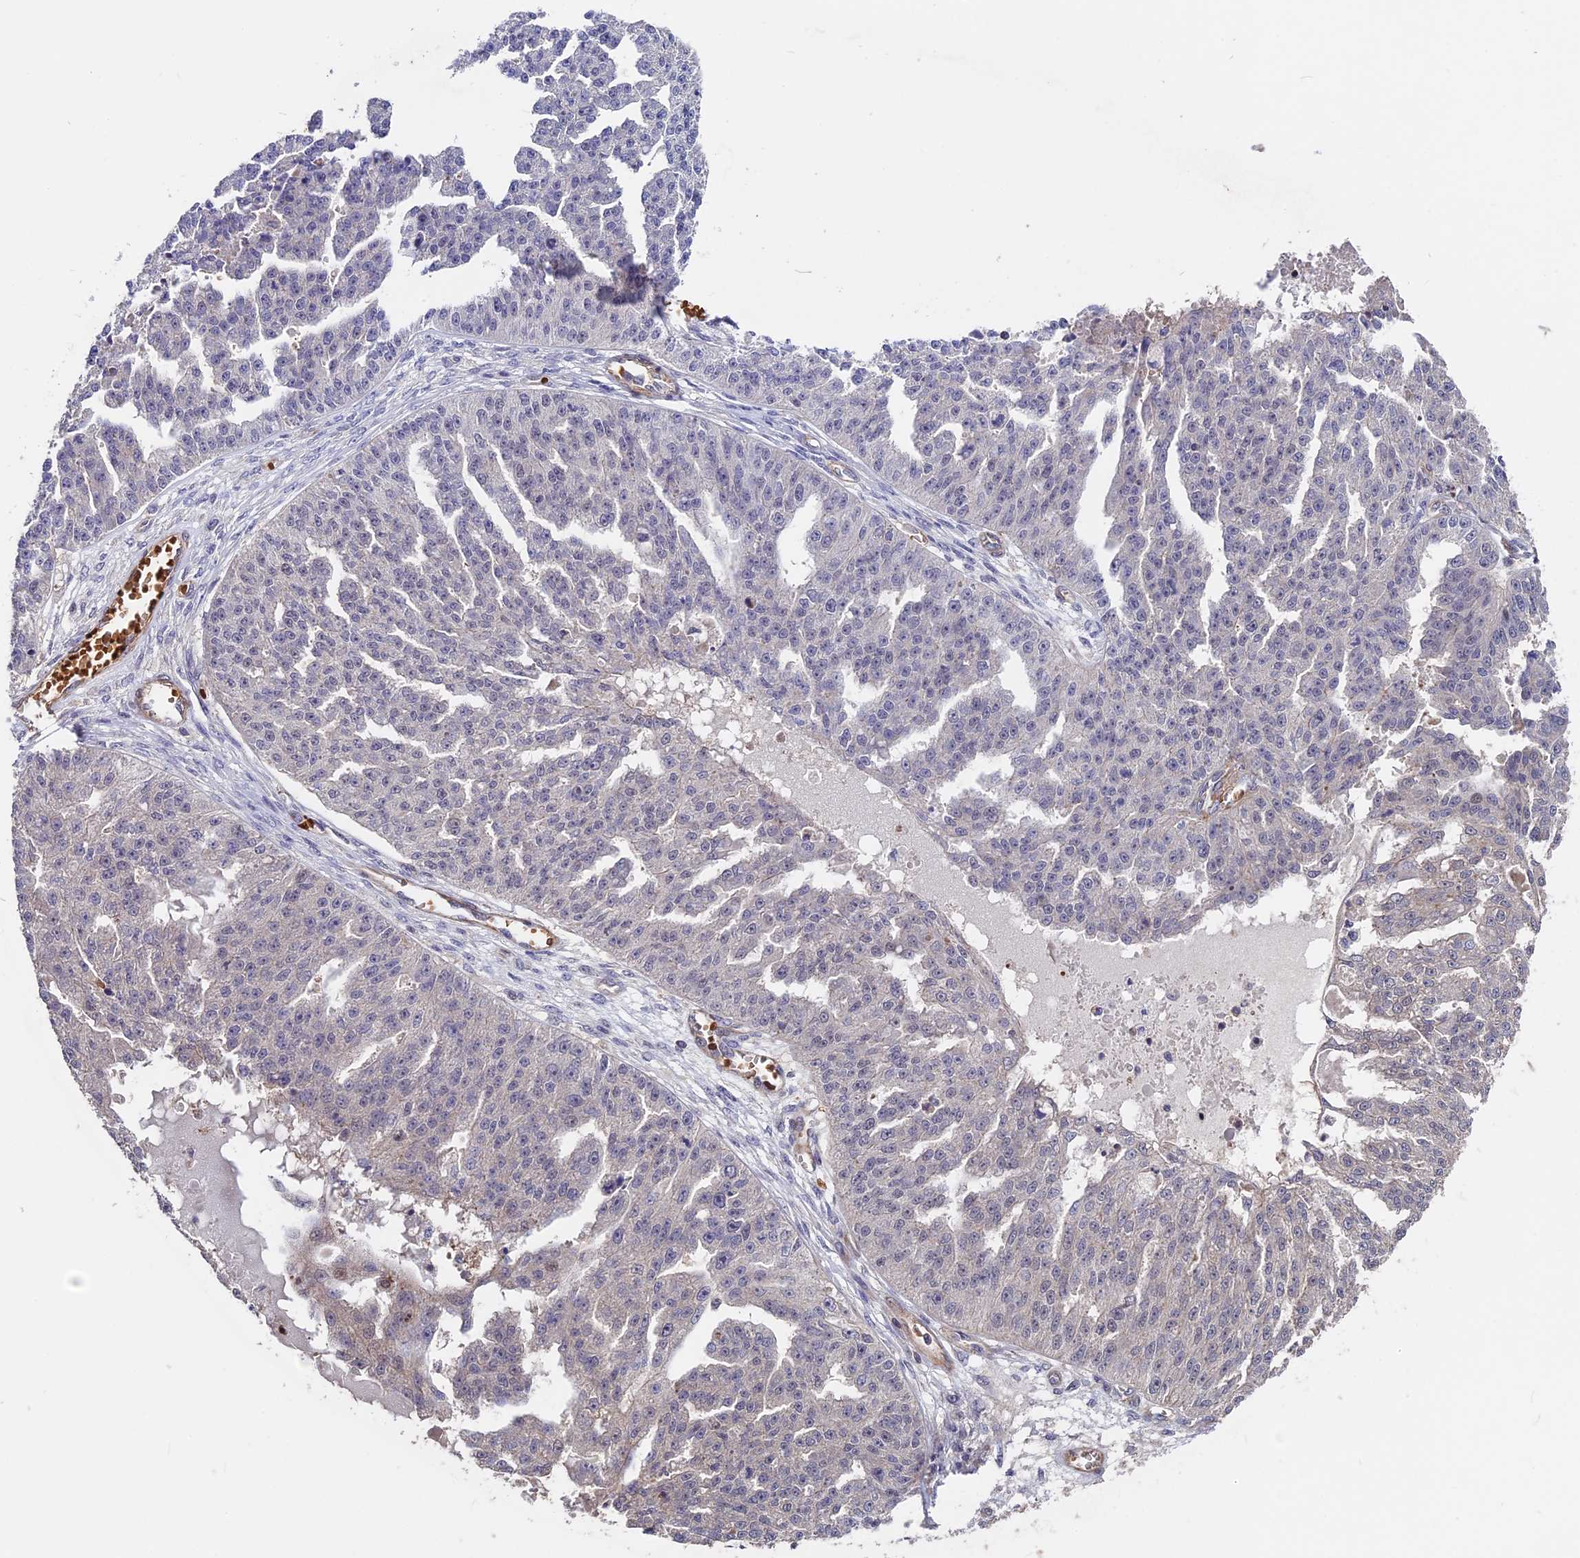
{"staining": {"intensity": "negative", "quantity": "none", "location": "none"}, "tissue": "ovarian cancer", "cell_type": "Tumor cells", "image_type": "cancer", "snomed": [{"axis": "morphology", "description": "Cystadenocarcinoma, serous, NOS"}, {"axis": "topography", "description": "Ovary"}], "caption": "Image shows no significant protein positivity in tumor cells of ovarian cancer. (DAB immunohistochemistry (IHC) visualized using brightfield microscopy, high magnification).", "gene": "ZC3H10", "patient": {"sex": "female", "age": 58}}